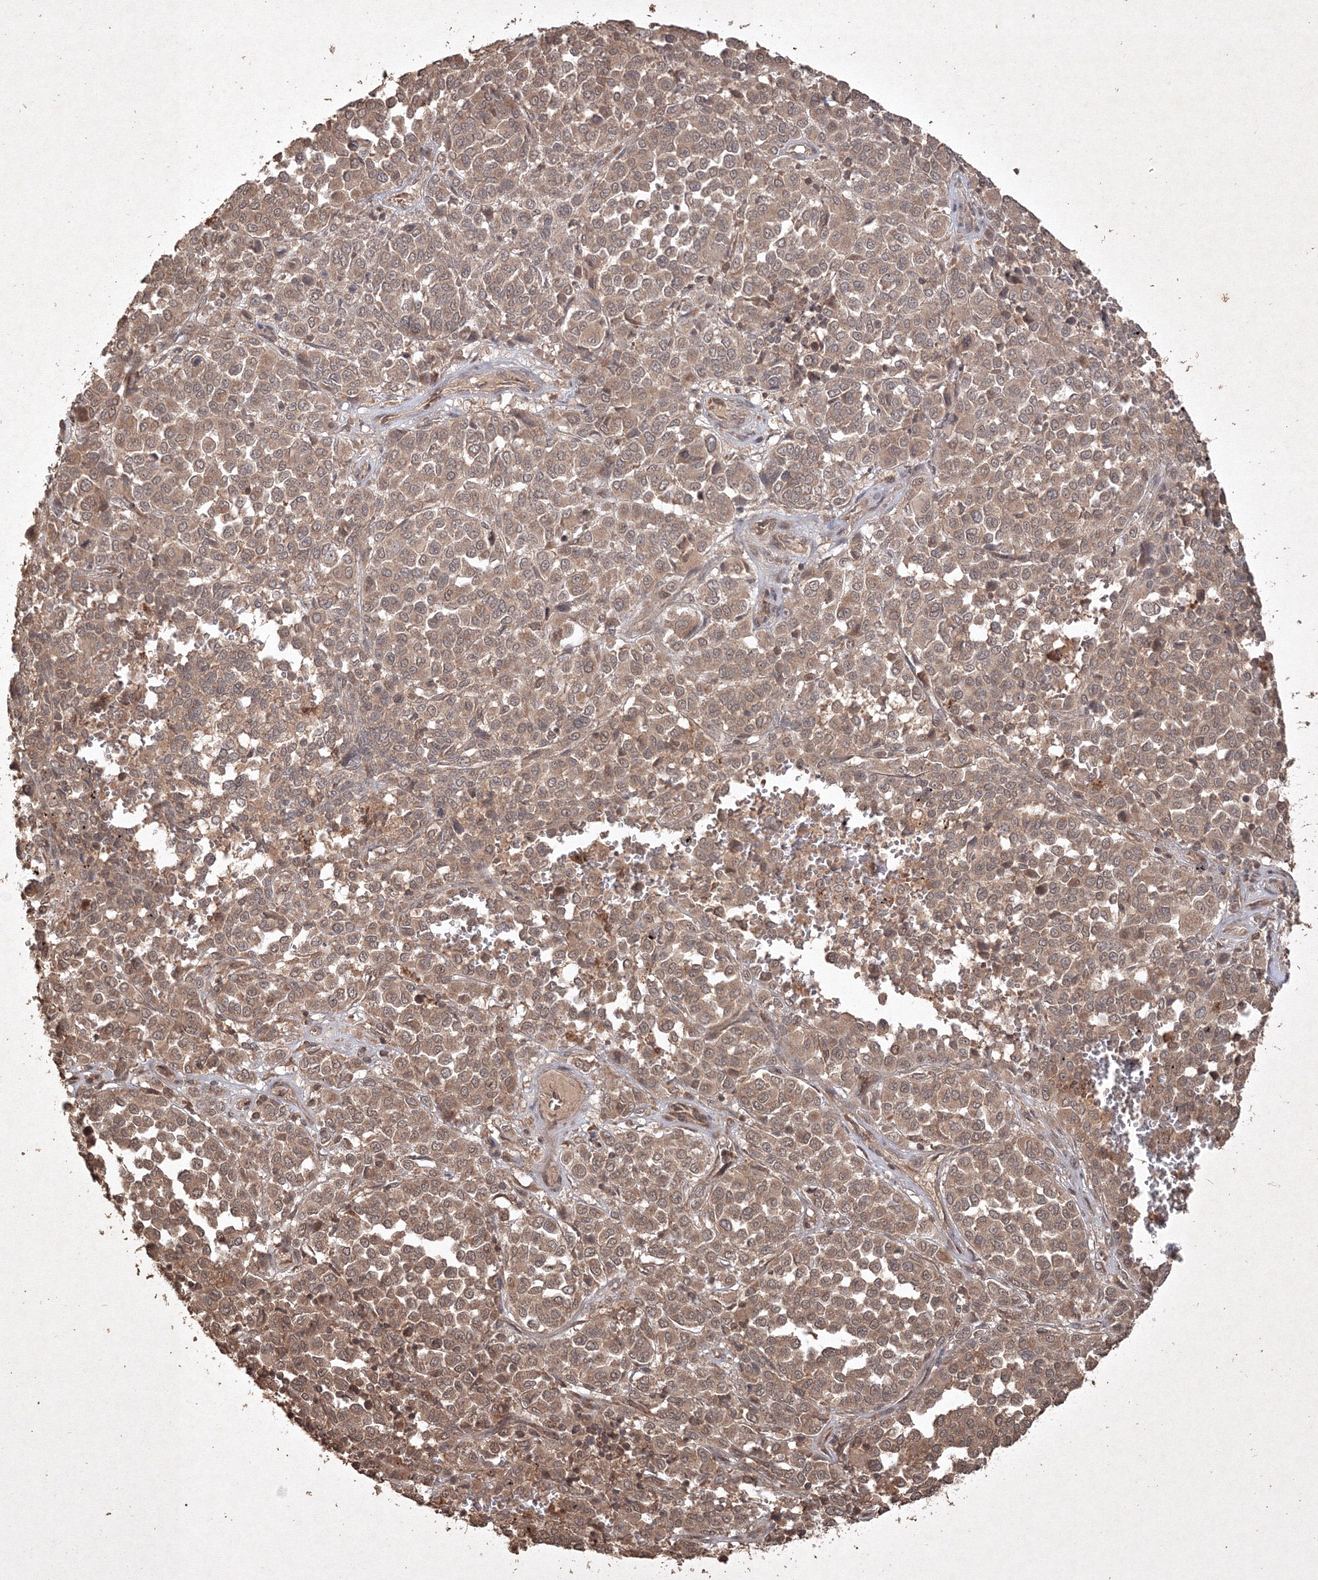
{"staining": {"intensity": "weak", "quantity": ">75%", "location": "cytoplasmic/membranous"}, "tissue": "melanoma", "cell_type": "Tumor cells", "image_type": "cancer", "snomed": [{"axis": "morphology", "description": "Malignant melanoma, Metastatic site"}, {"axis": "topography", "description": "Pancreas"}], "caption": "Human melanoma stained with a protein marker demonstrates weak staining in tumor cells.", "gene": "PELI3", "patient": {"sex": "female", "age": 30}}